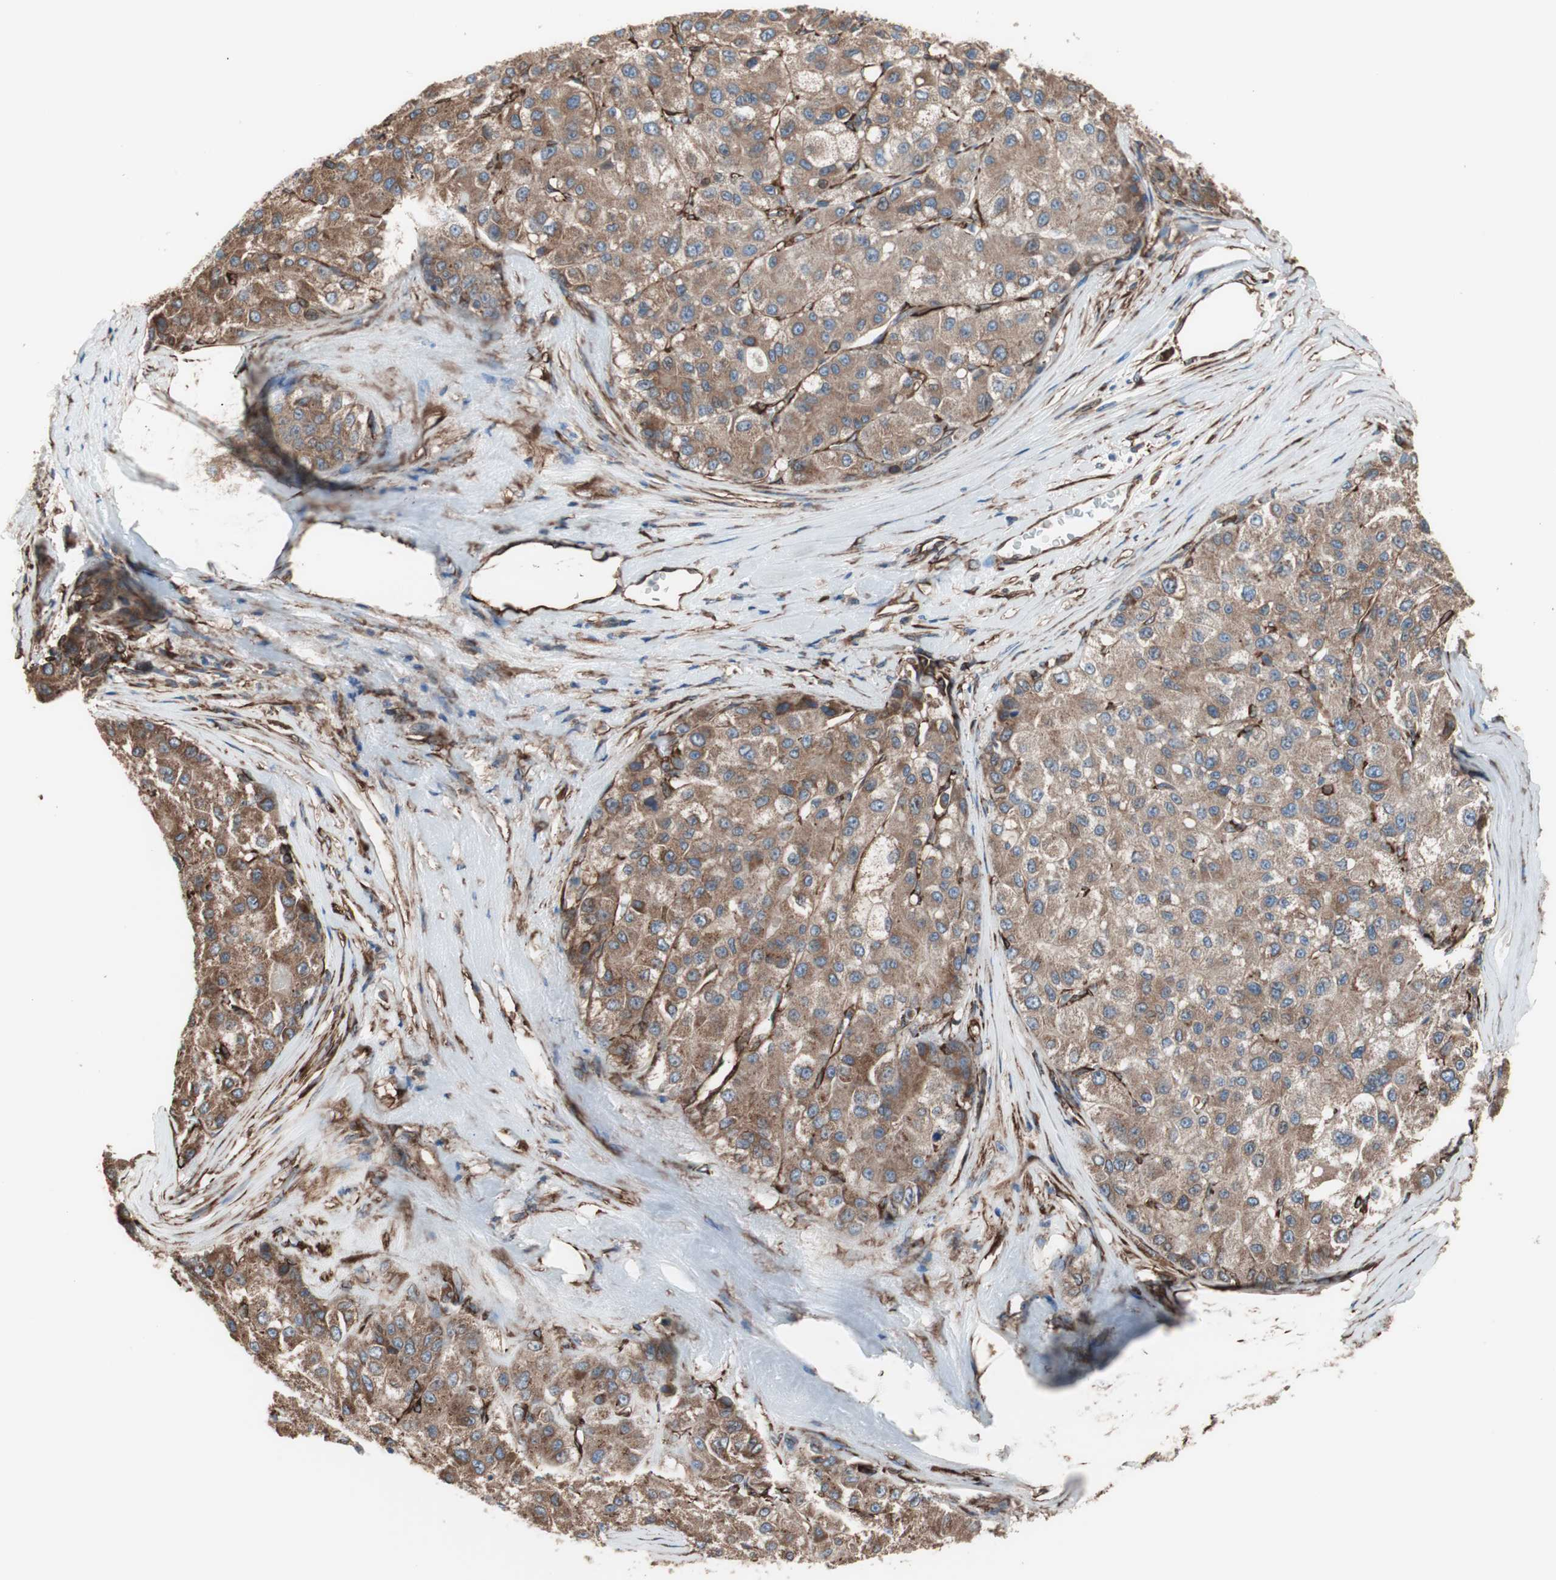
{"staining": {"intensity": "moderate", "quantity": ">75%", "location": "cytoplasmic/membranous"}, "tissue": "liver cancer", "cell_type": "Tumor cells", "image_type": "cancer", "snomed": [{"axis": "morphology", "description": "Carcinoma, Hepatocellular, NOS"}, {"axis": "topography", "description": "Liver"}], "caption": "Immunohistochemistry (IHC) image of human hepatocellular carcinoma (liver) stained for a protein (brown), which exhibits medium levels of moderate cytoplasmic/membranous expression in approximately >75% of tumor cells.", "gene": "GPSM2", "patient": {"sex": "male", "age": 80}}